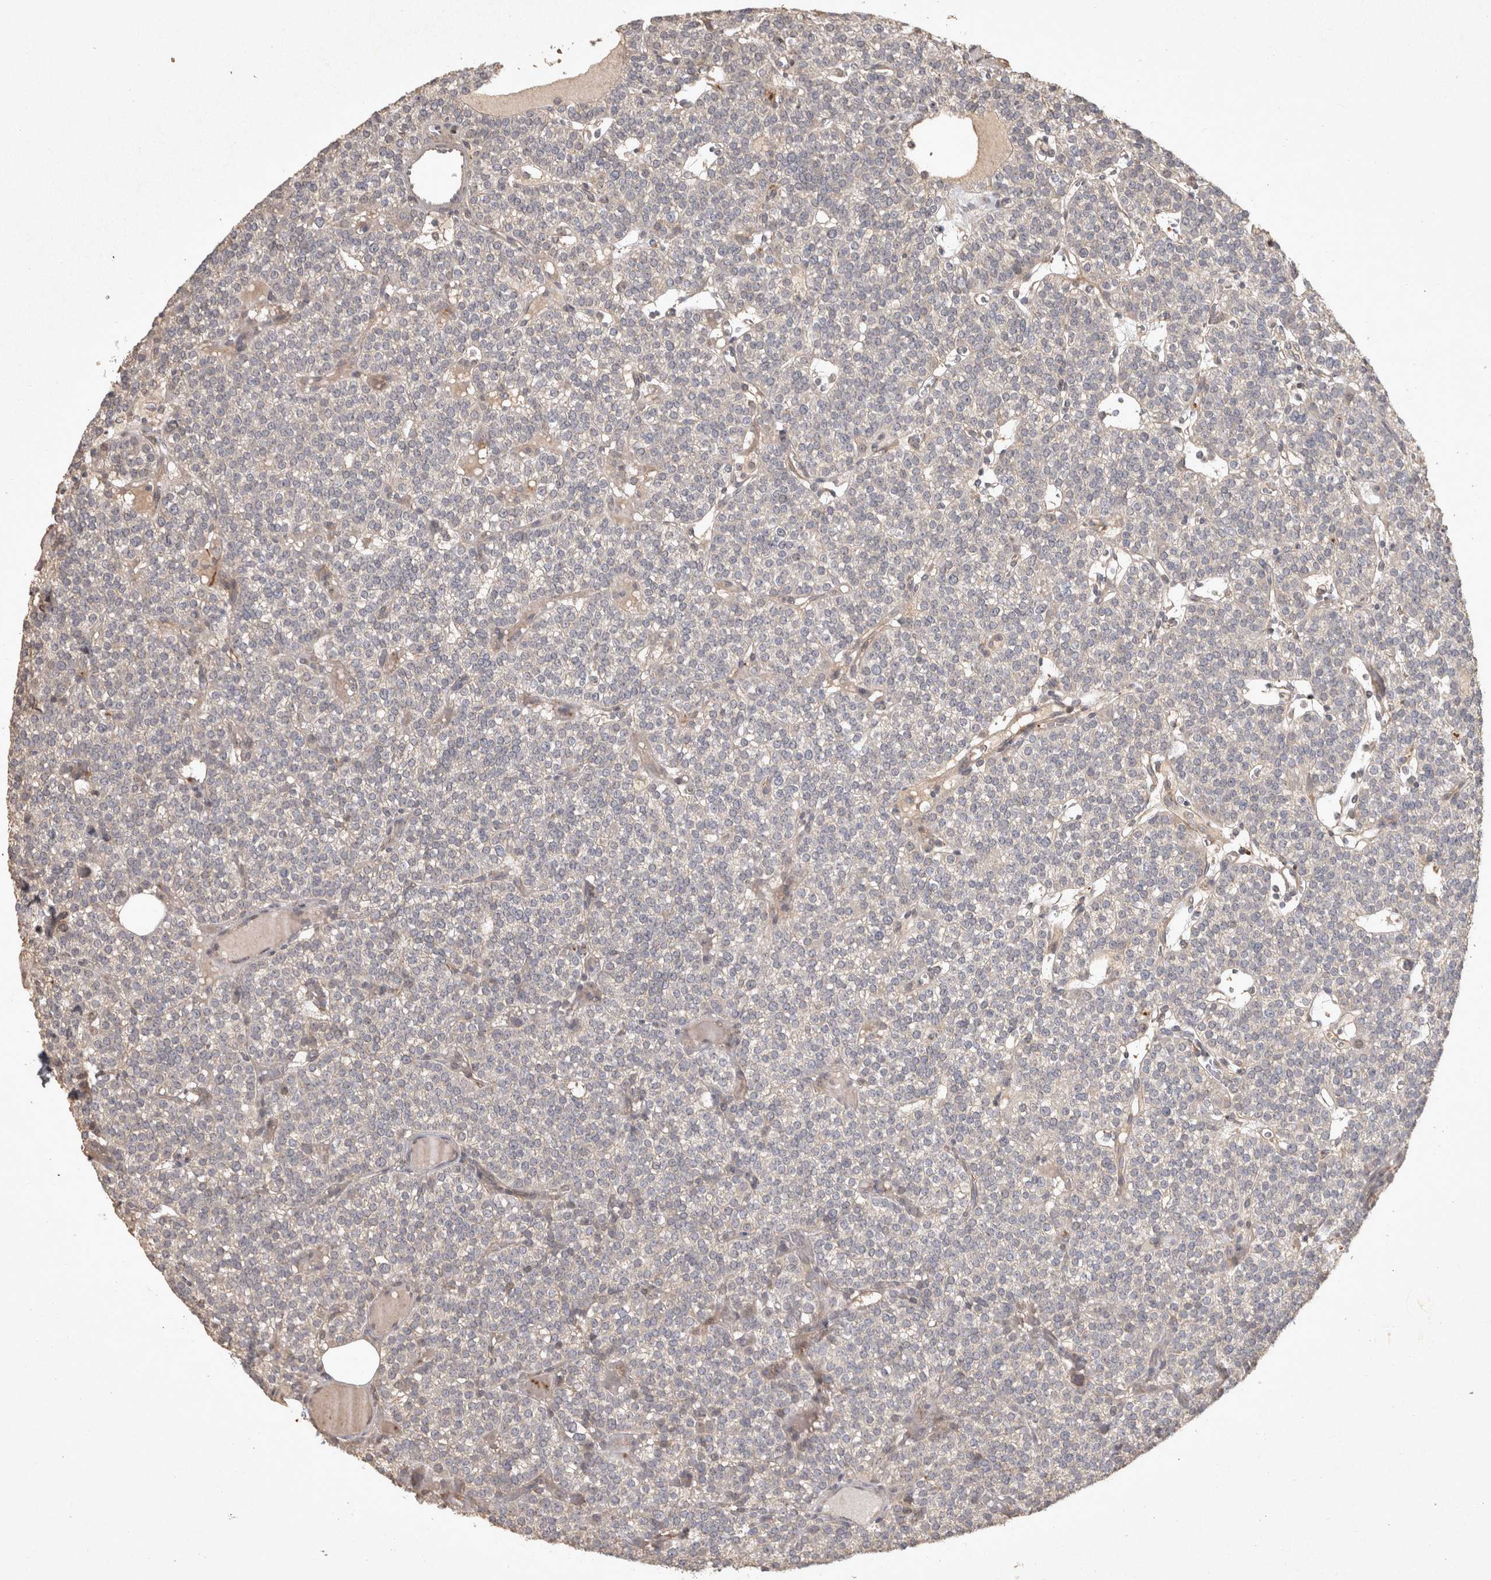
{"staining": {"intensity": "negative", "quantity": "none", "location": "none"}, "tissue": "parathyroid gland", "cell_type": "Glandular cells", "image_type": "normal", "snomed": [{"axis": "morphology", "description": "Normal tissue, NOS"}, {"axis": "topography", "description": "Parathyroid gland"}], "caption": "DAB immunohistochemical staining of unremarkable human parathyroid gland exhibits no significant staining in glandular cells.", "gene": "OSTN", "patient": {"sex": "male", "age": 83}}